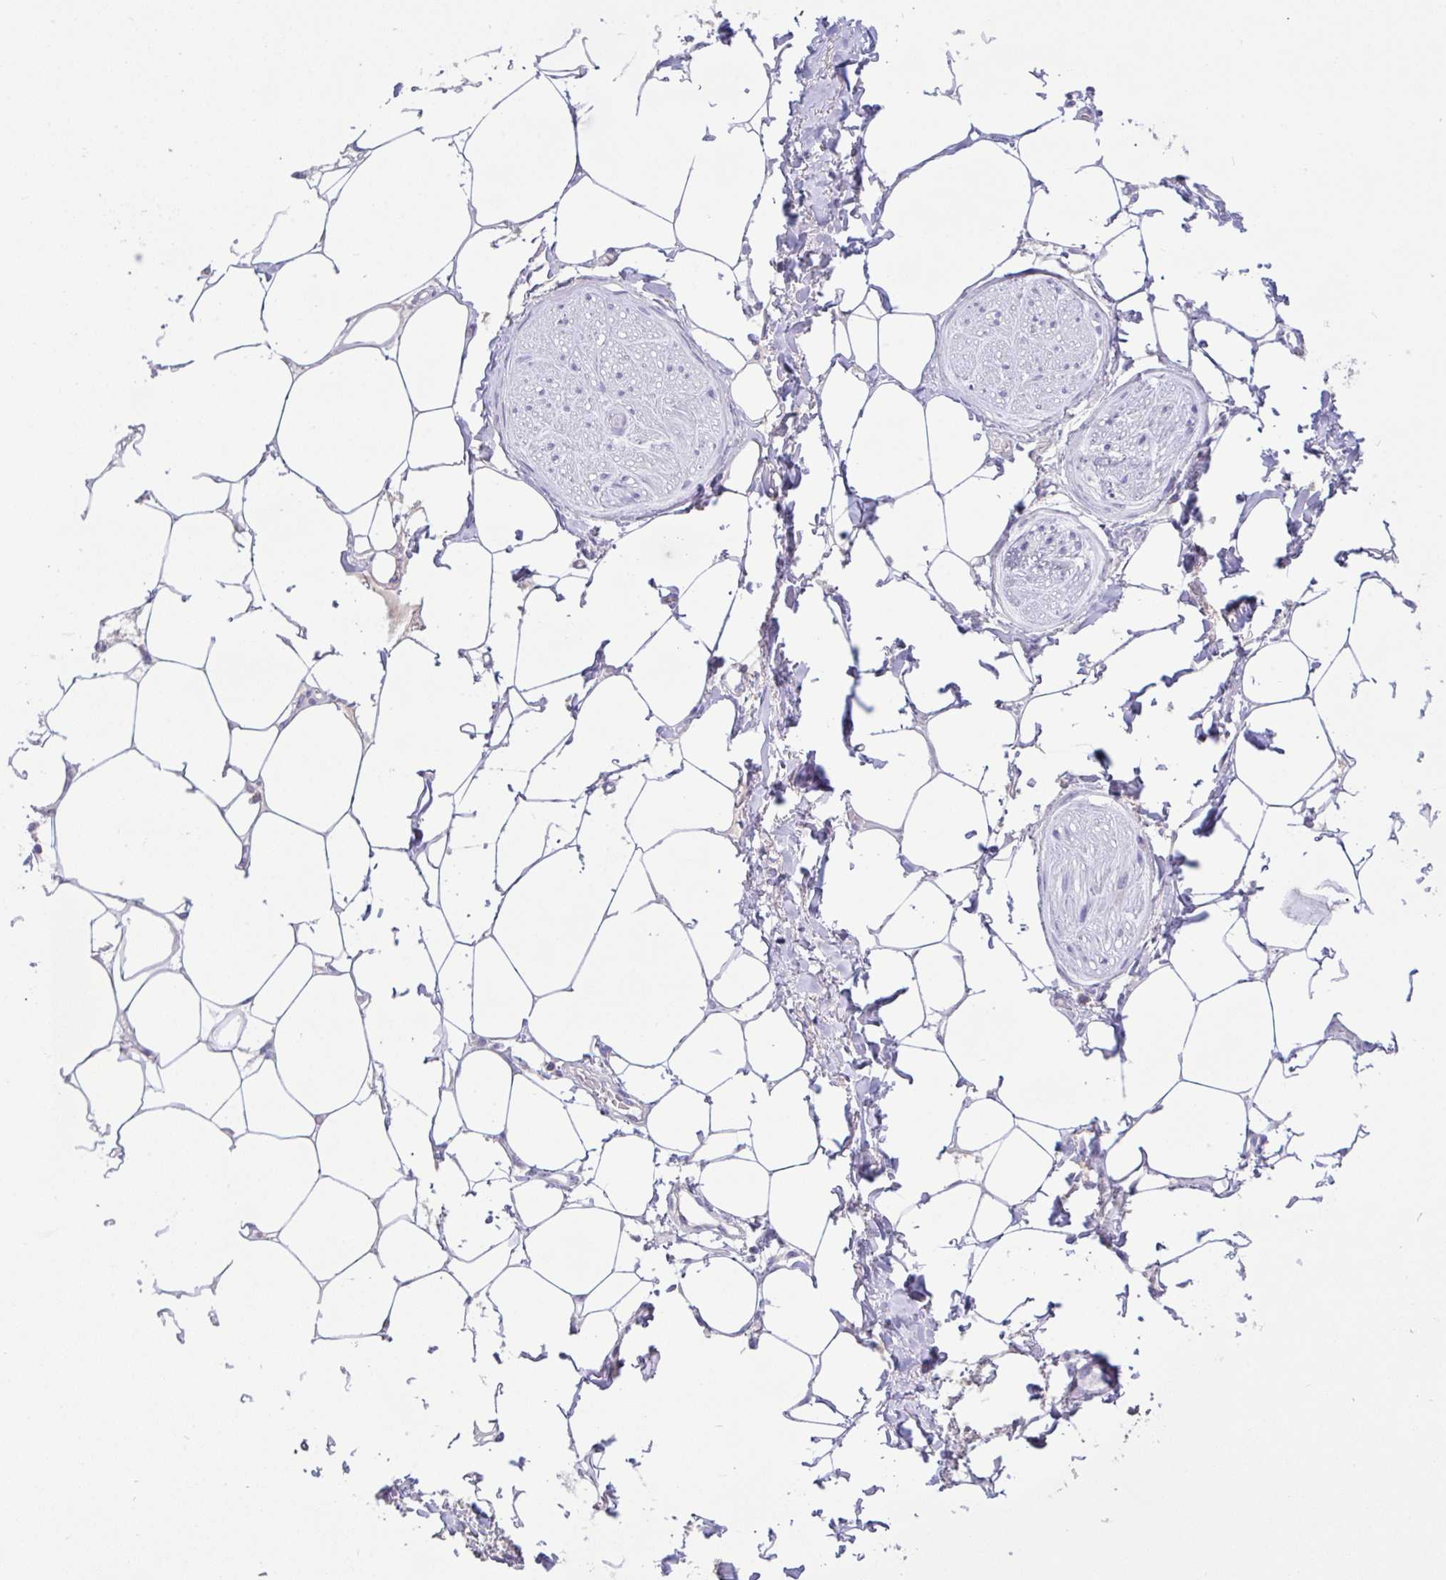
{"staining": {"intensity": "negative", "quantity": "none", "location": "none"}, "tissue": "adipose tissue", "cell_type": "Adipocytes", "image_type": "normal", "snomed": [{"axis": "morphology", "description": "Normal tissue, NOS"}, {"axis": "topography", "description": "Vagina"}, {"axis": "topography", "description": "Peripheral nerve tissue"}], "caption": "A micrograph of adipose tissue stained for a protein reveals no brown staining in adipocytes. (Brightfield microscopy of DAB immunohistochemistry (IHC) at high magnification).", "gene": "TMEM41A", "patient": {"sex": "female", "age": 71}}